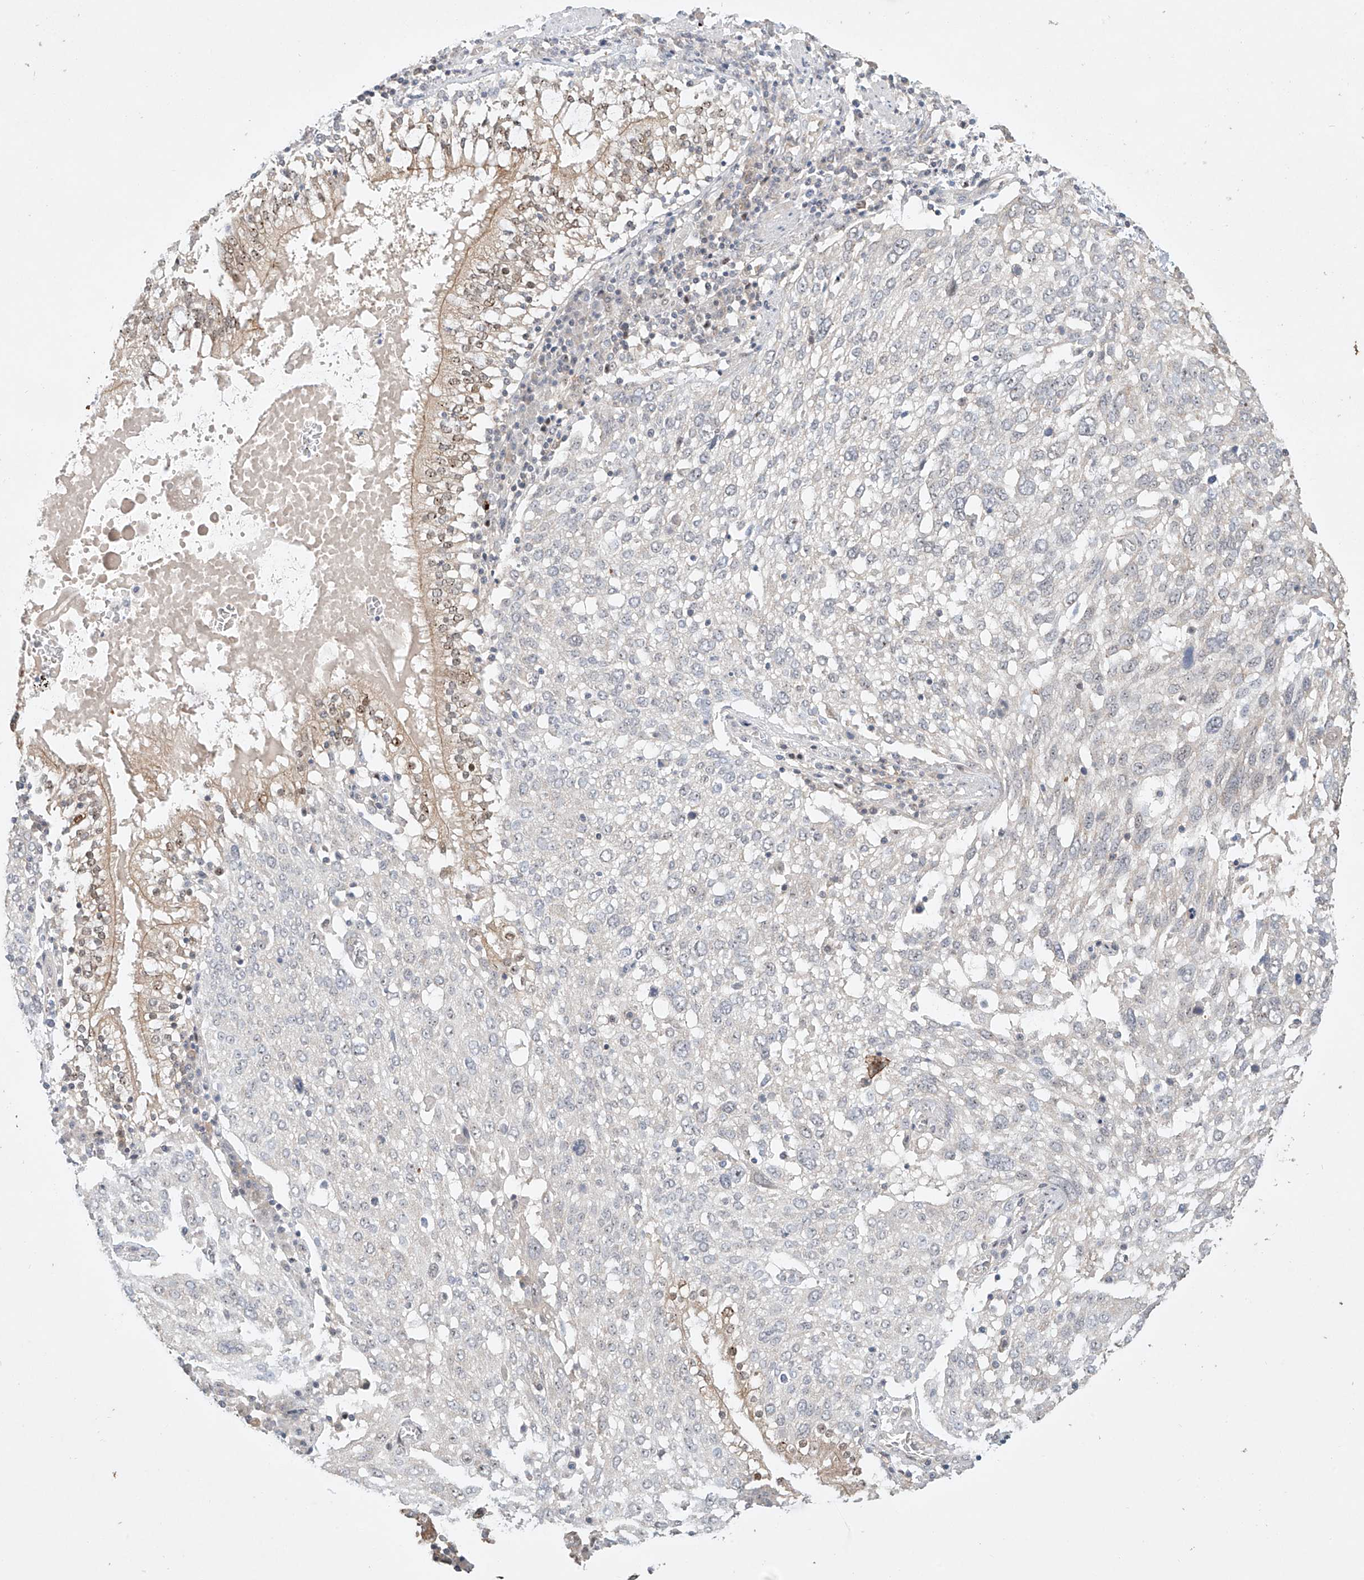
{"staining": {"intensity": "negative", "quantity": "none", "location": "none"}, "tissue": "lung cancer", "cell_type": "Tumor cells", "image_type": "cancer", "snomed": [{"axis": "morphology", "description": "Squamous cell carcinoma, NOS"}, {"axis": "topography", "description": "Lung"}], "caption": "Tumor cells are negative for protein expression in human lung cancer.", "gene": "TASP1", "patient": {"sex": "male", "age": 65}}